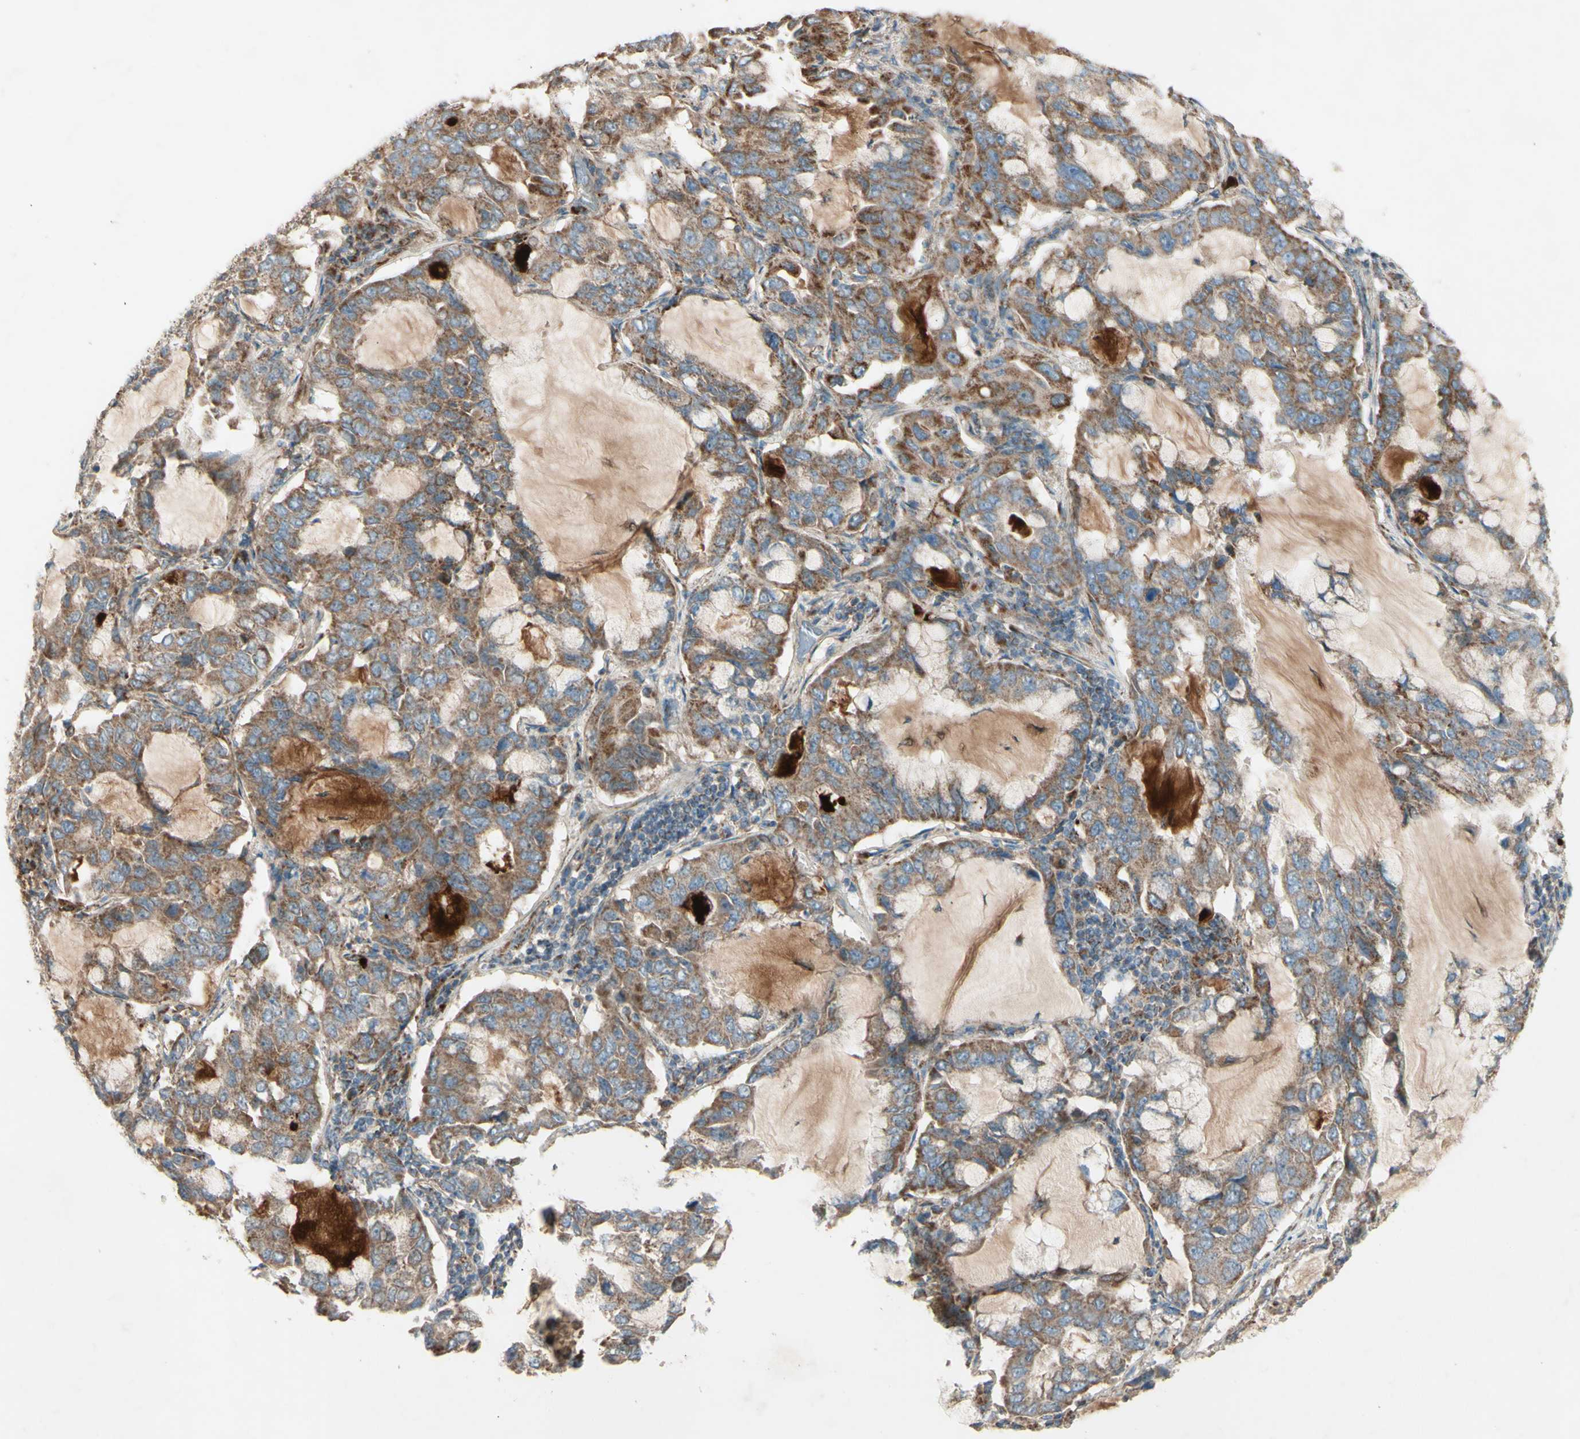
{"staining": {"intensity": "moderate", "quantity": ">75%", "location": "cytoplasmic/membranous"}, "tissue": "lung cancer", "cell_type": "Tumor cells", "image_type": "cancer", "snomed": [{"axis": "morphology", "description": "Adenocarcinoma, NOS"}, {"axis": "topography", "description": "Lung"}], "caption": "A photomicrograph showing moderate cytoplasmic/membranous positivity in about >75% of tumor cells in lung cancer, as visualized by brown immunohistochemical staining.", "gene": "RHOT1", "patient": {"sex": "male", "age": 64}}